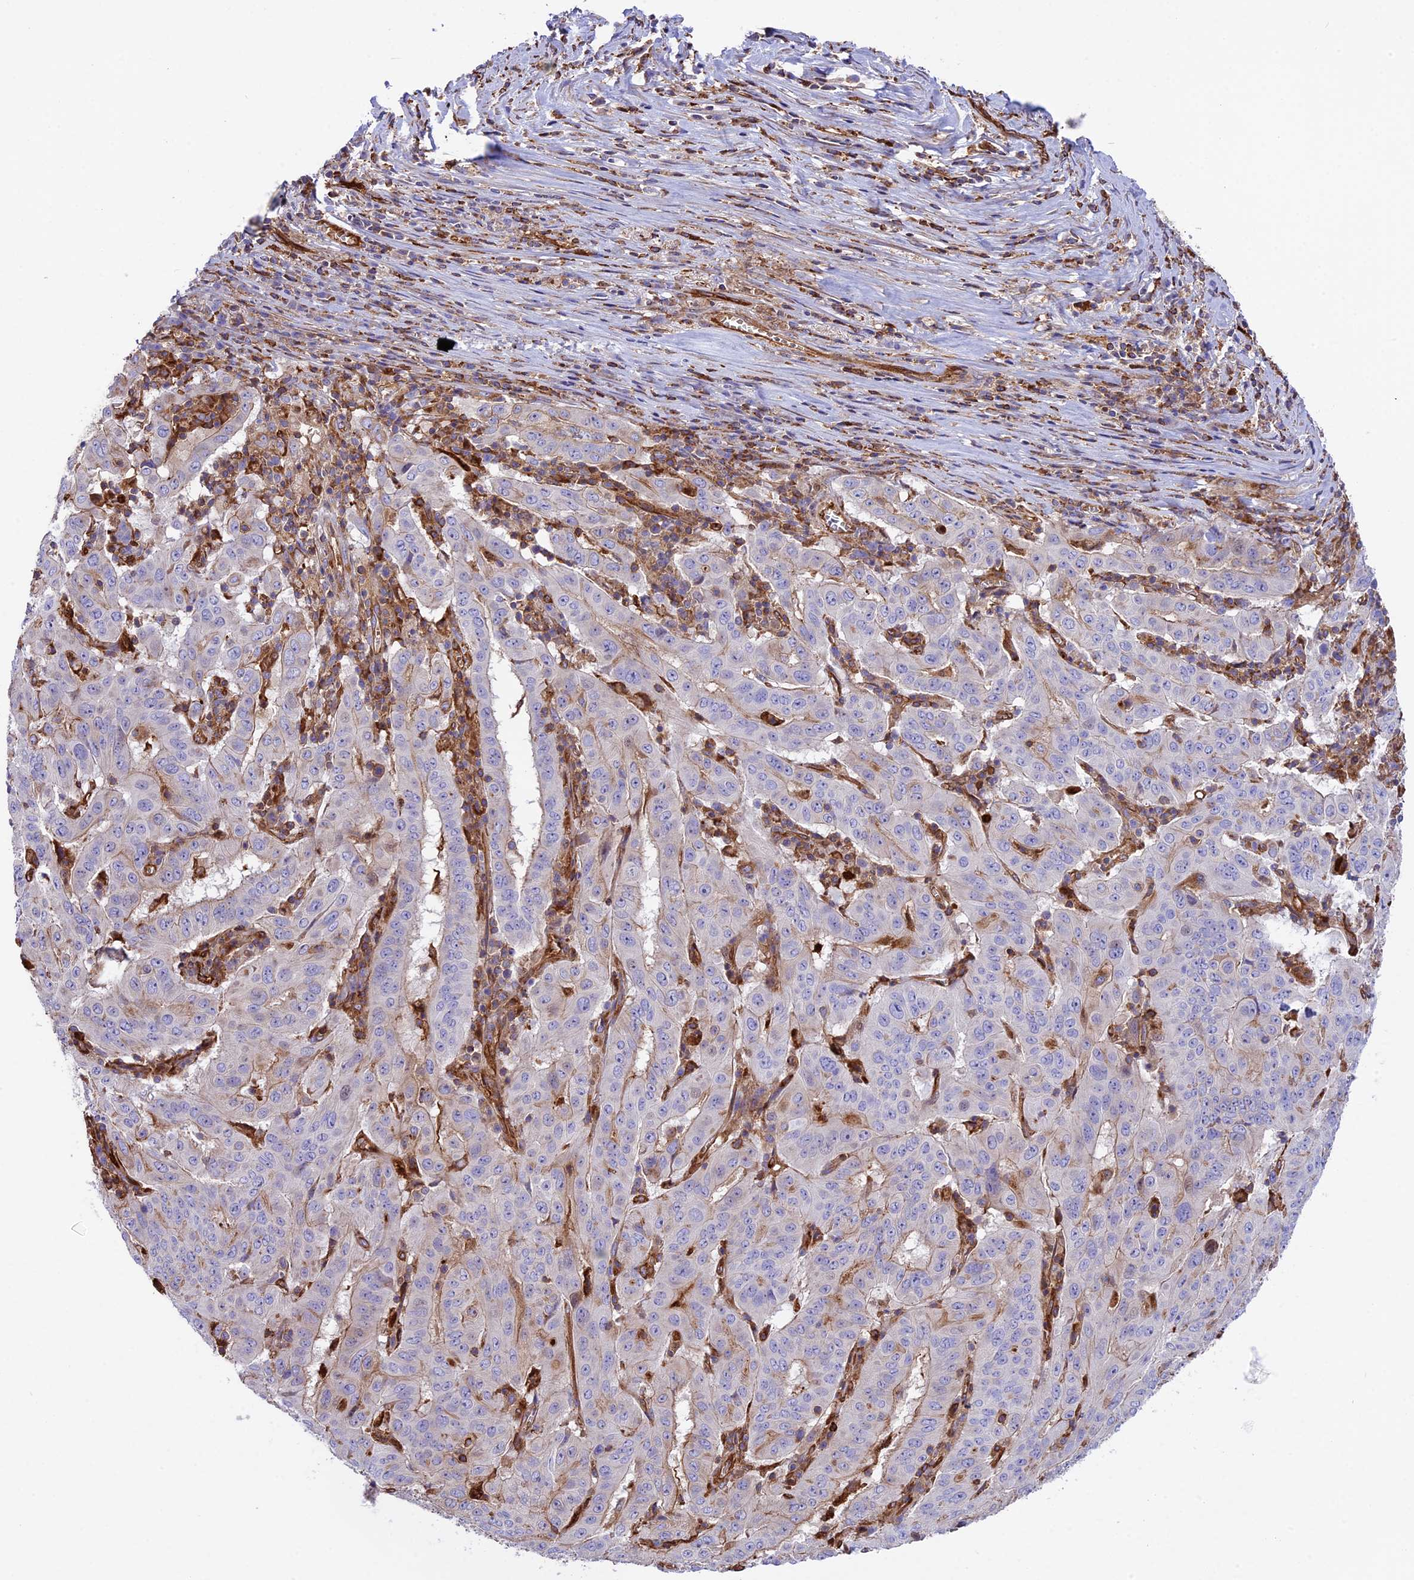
{"staining": {"intensity": "negative", "quantity": "none", "location": "none"}, "tissue": "pancreatic cancer", "cell_type": "Tumor cells", "image_type": "cancer", "snomed": [{"axis": "morphology", "description": "Adenocarcinoma, NOS"}, {"axis": "topography", "description": "Pancreas"}], "caption": "This is a micrograph of IHC staining of pancreatic cancer (adenocarcinoma), which shows no positivity in tumor cells.", "gene": "CD99L2", "patient": {"sex": "male", "age": 63}}